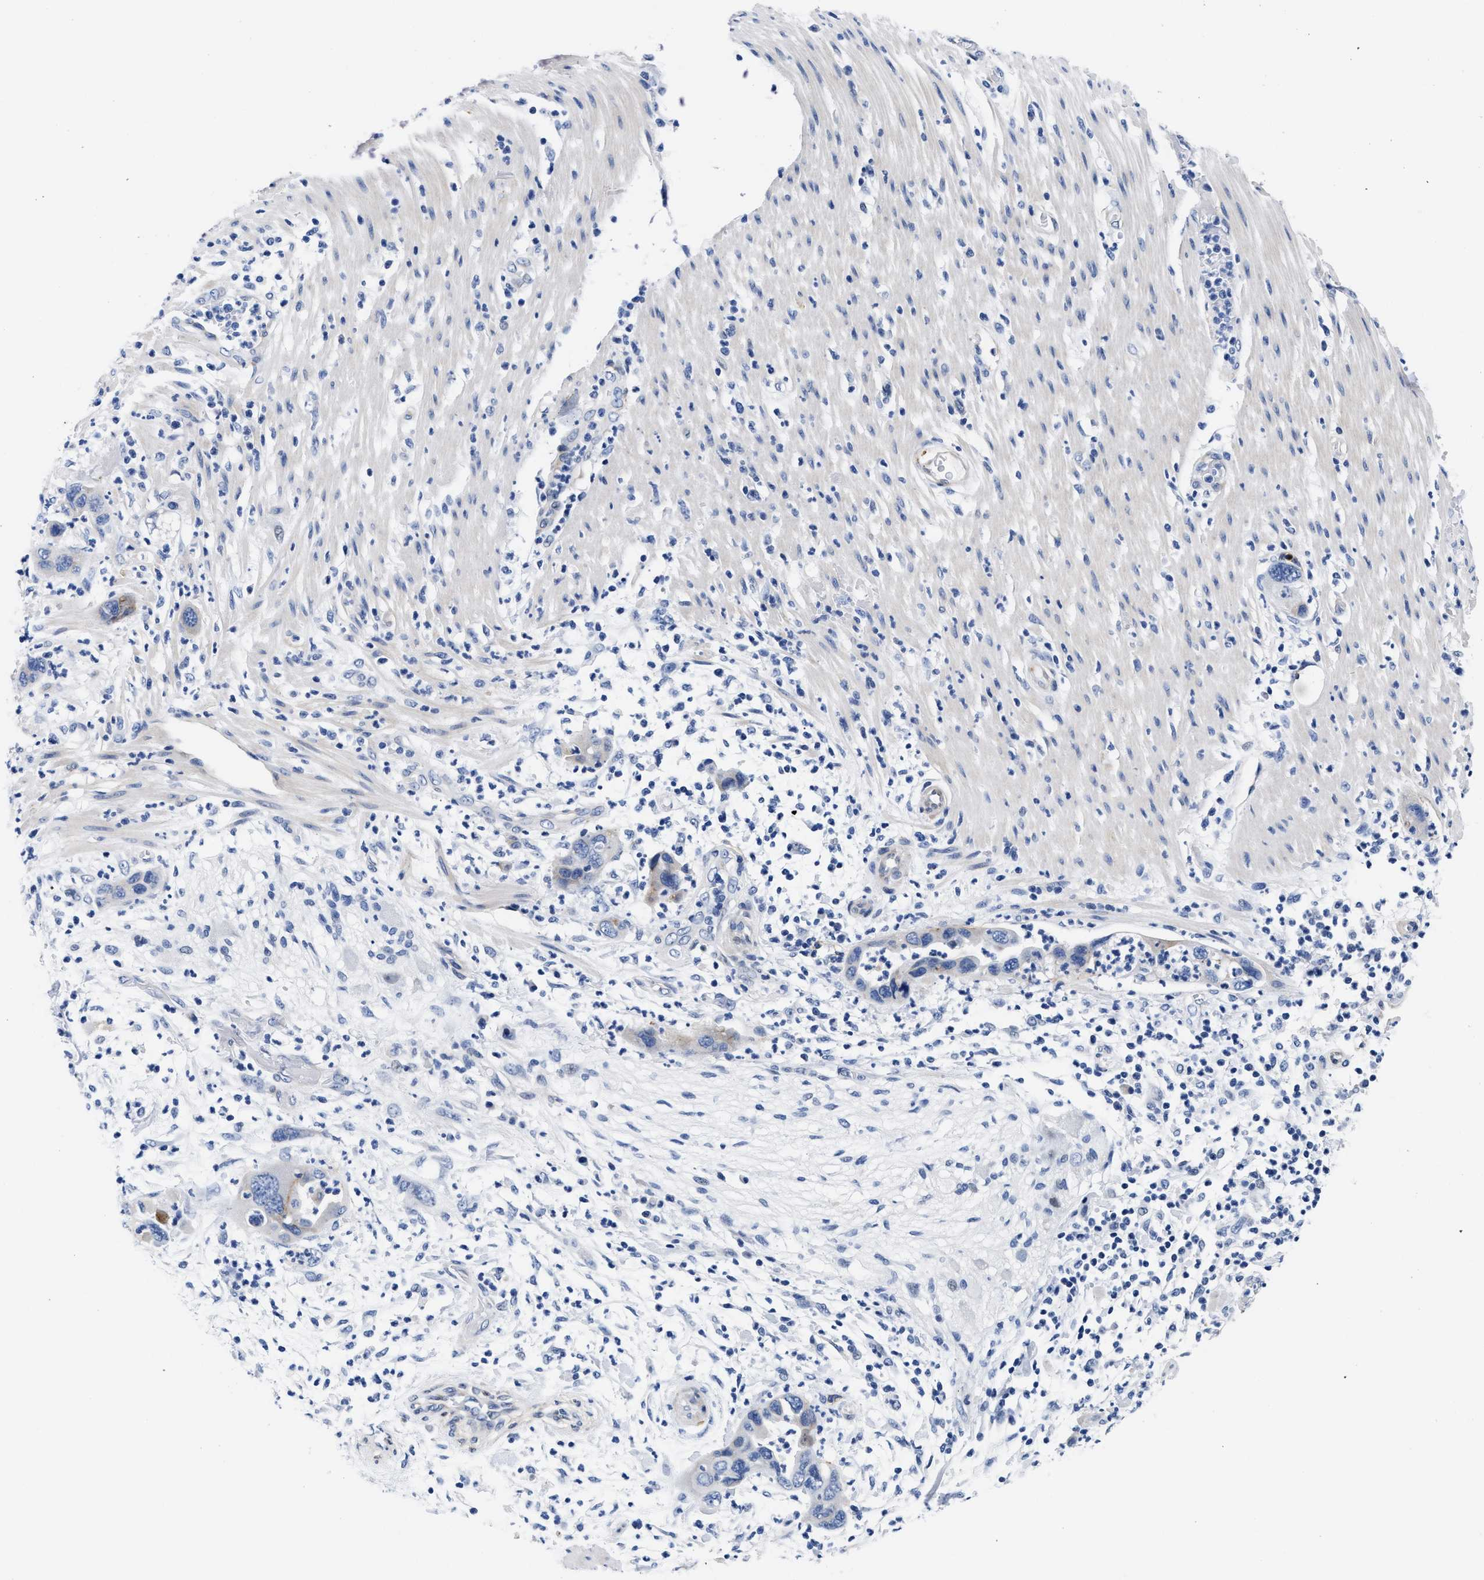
{"staining": {"intensity": "moderate", "quantity": "<25%", "location": "cytoplasmic/membranous"}, "tissue": "pancreatic cancer", "cell_type": "Tumor cells", "image_type": "cancer", "snomed": [{"axis": "morphology", "description": "Adenocarcinoma, NOS"}, {"axis": "topography", "description": "Pancreas"}], "caption": "Brown immunohistochemical staining in human pancreatic cancer shows moderate cytoplasmic/membranous expression in approximately <25% of tumor cells.", "gene": "TRIM29", "patient": {"sex": "female", "age": 71}}